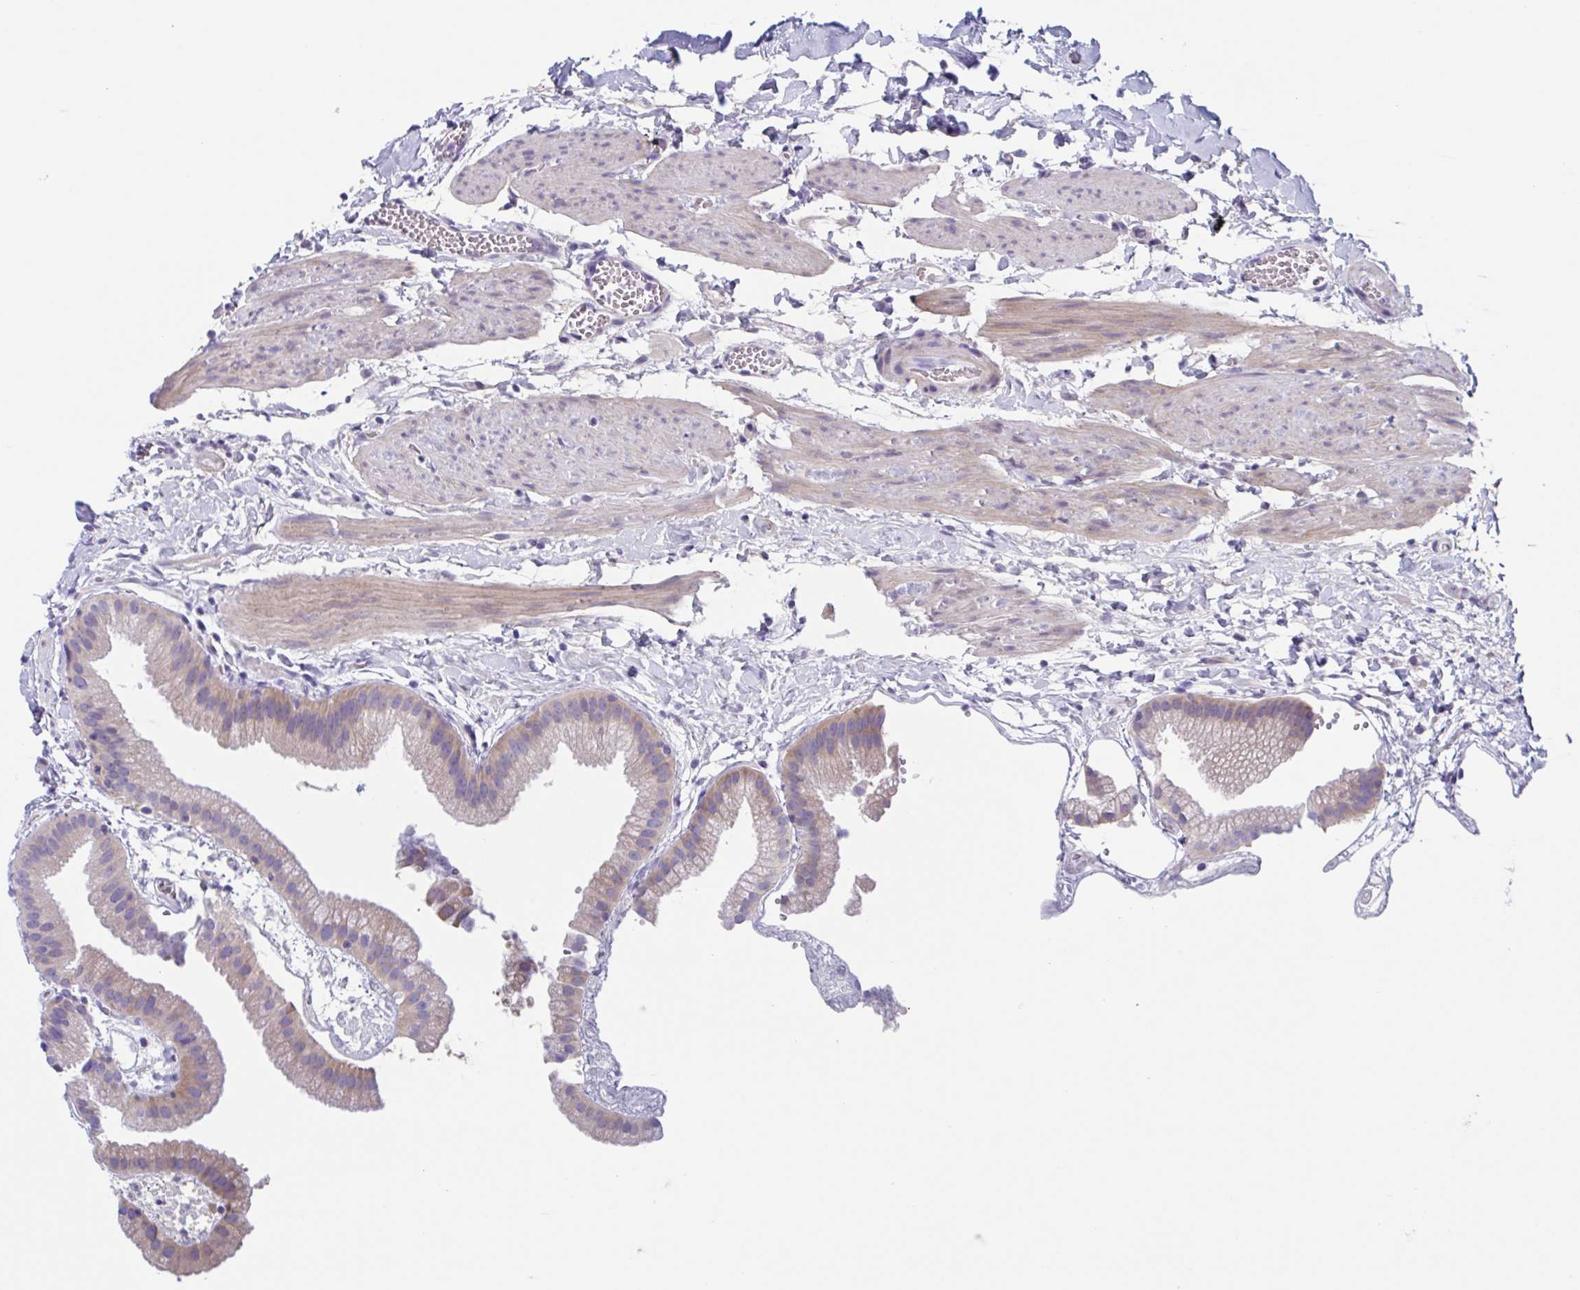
{"staining": {"intensity": "weak", "quantity": "<25%", "location": "cytoplasmic/membranous"}, "tissue": "gallbladder", "cell_type": "Glandular cells", "image_type": "normal", "snomed": [{"axis": "morphology", "description": "Normal tissue, NOS"}, {"axis": "topography", "description": "Gallbladder"}], "caption": "Immunohistochemistry (IHC) histopathology image of normal human gallbladder stained for a protein (brown), which exhibits no staining in glandular cells.", "gene": "LPIN3", "patient": {"sex": "female", "age": 63}}